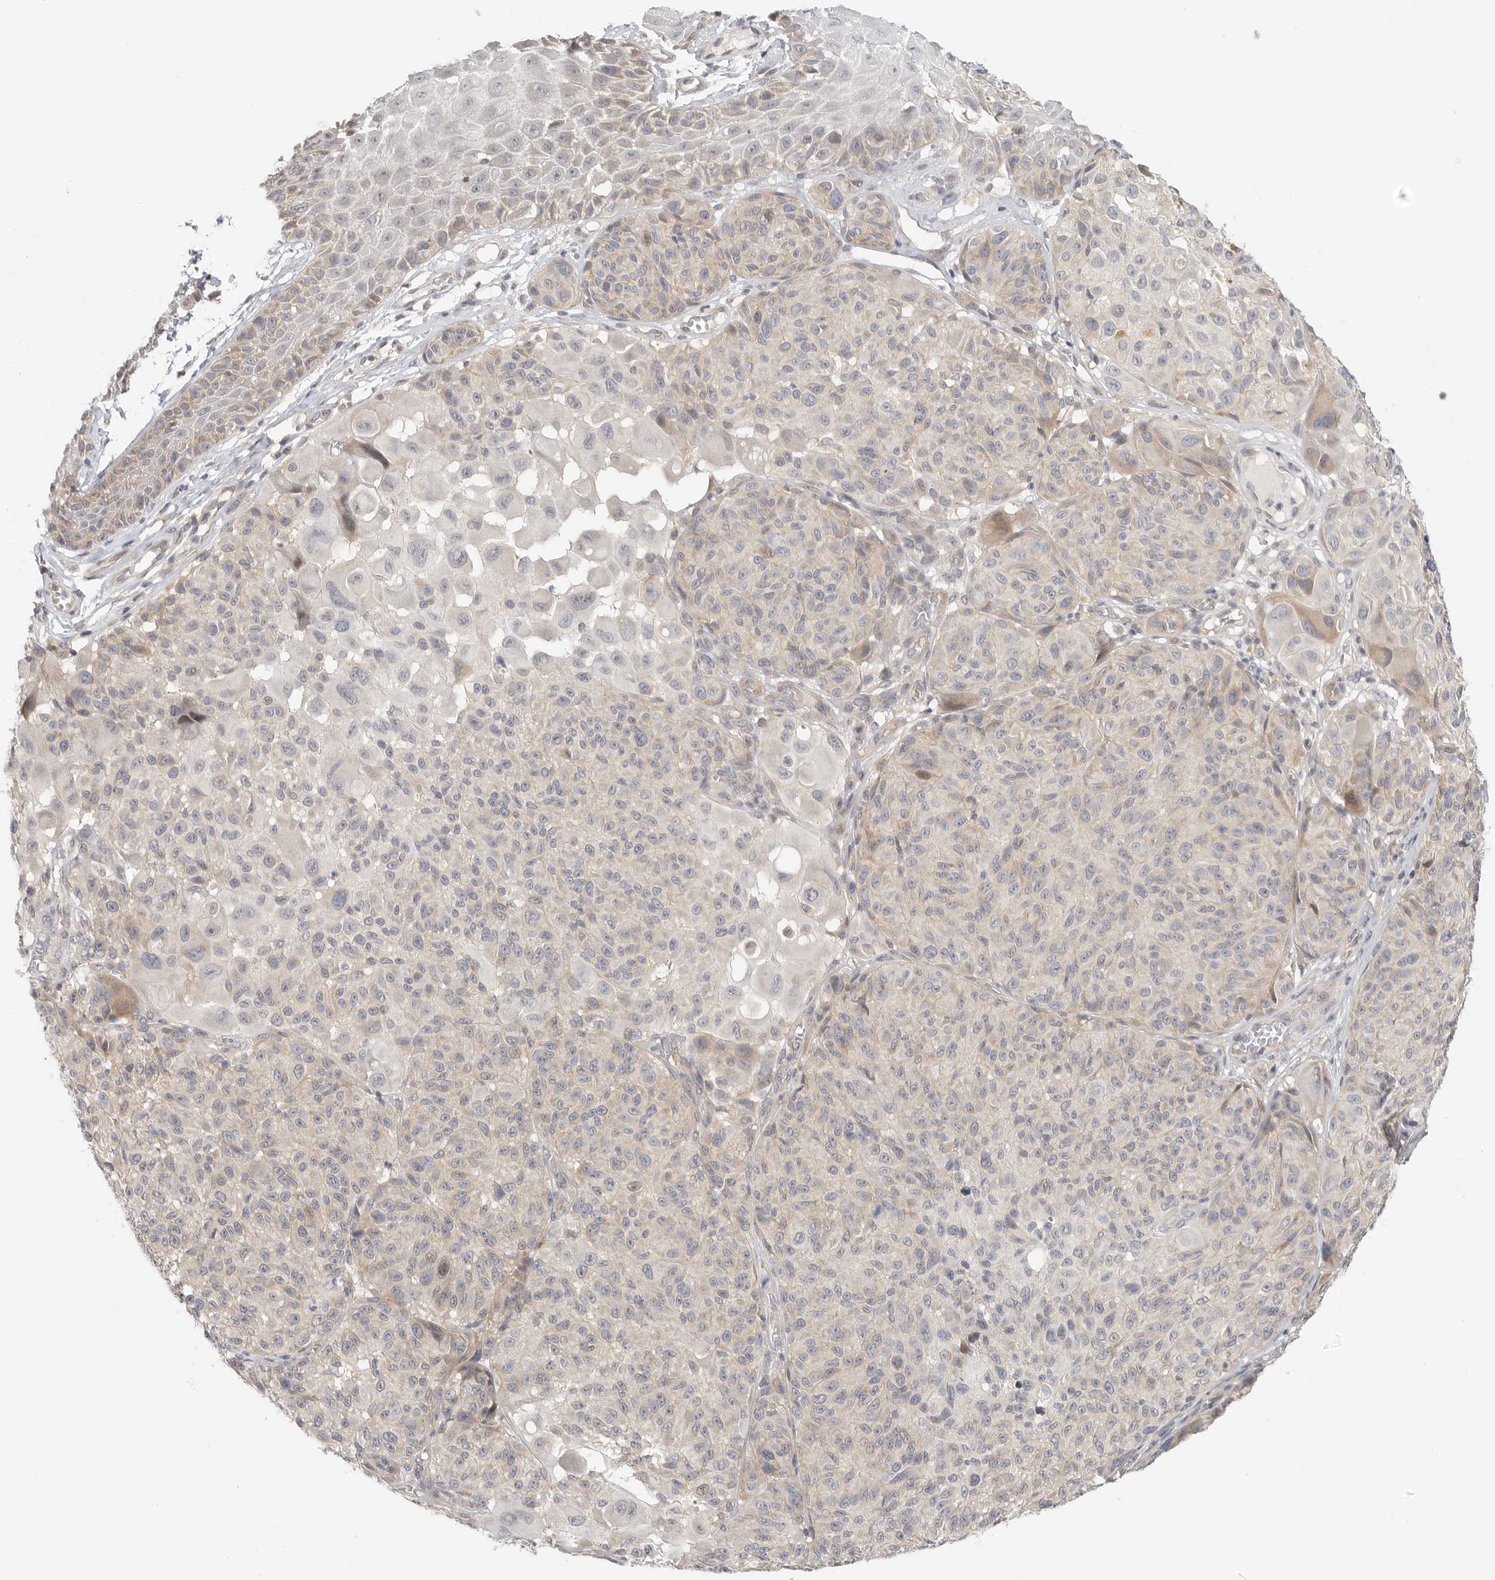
{"staining": {"intensity": "negative", "quantity": "none", "location": "none"}, "tissue": "melanoma", "cell_type": "Tumor cells", "image_type": "cancer", "snomed": [{"axis": "morphology", "description": "Malignant melanoma, NOS"}, {"axis": "topography", "description": "Skin"}], "caption": "DAB immunohistochemical staining of melanoma displays no significant positivity in tumor cells. (Stains: DAB (3,3'-diaminobenzidine) immunohistochemistry (IHC) with hematoxylin counter stain, Microscopy: brightfield microscopy at high magnification).", "gene": "HDAC6", "patient": {"sex": "male", "age": 83}}